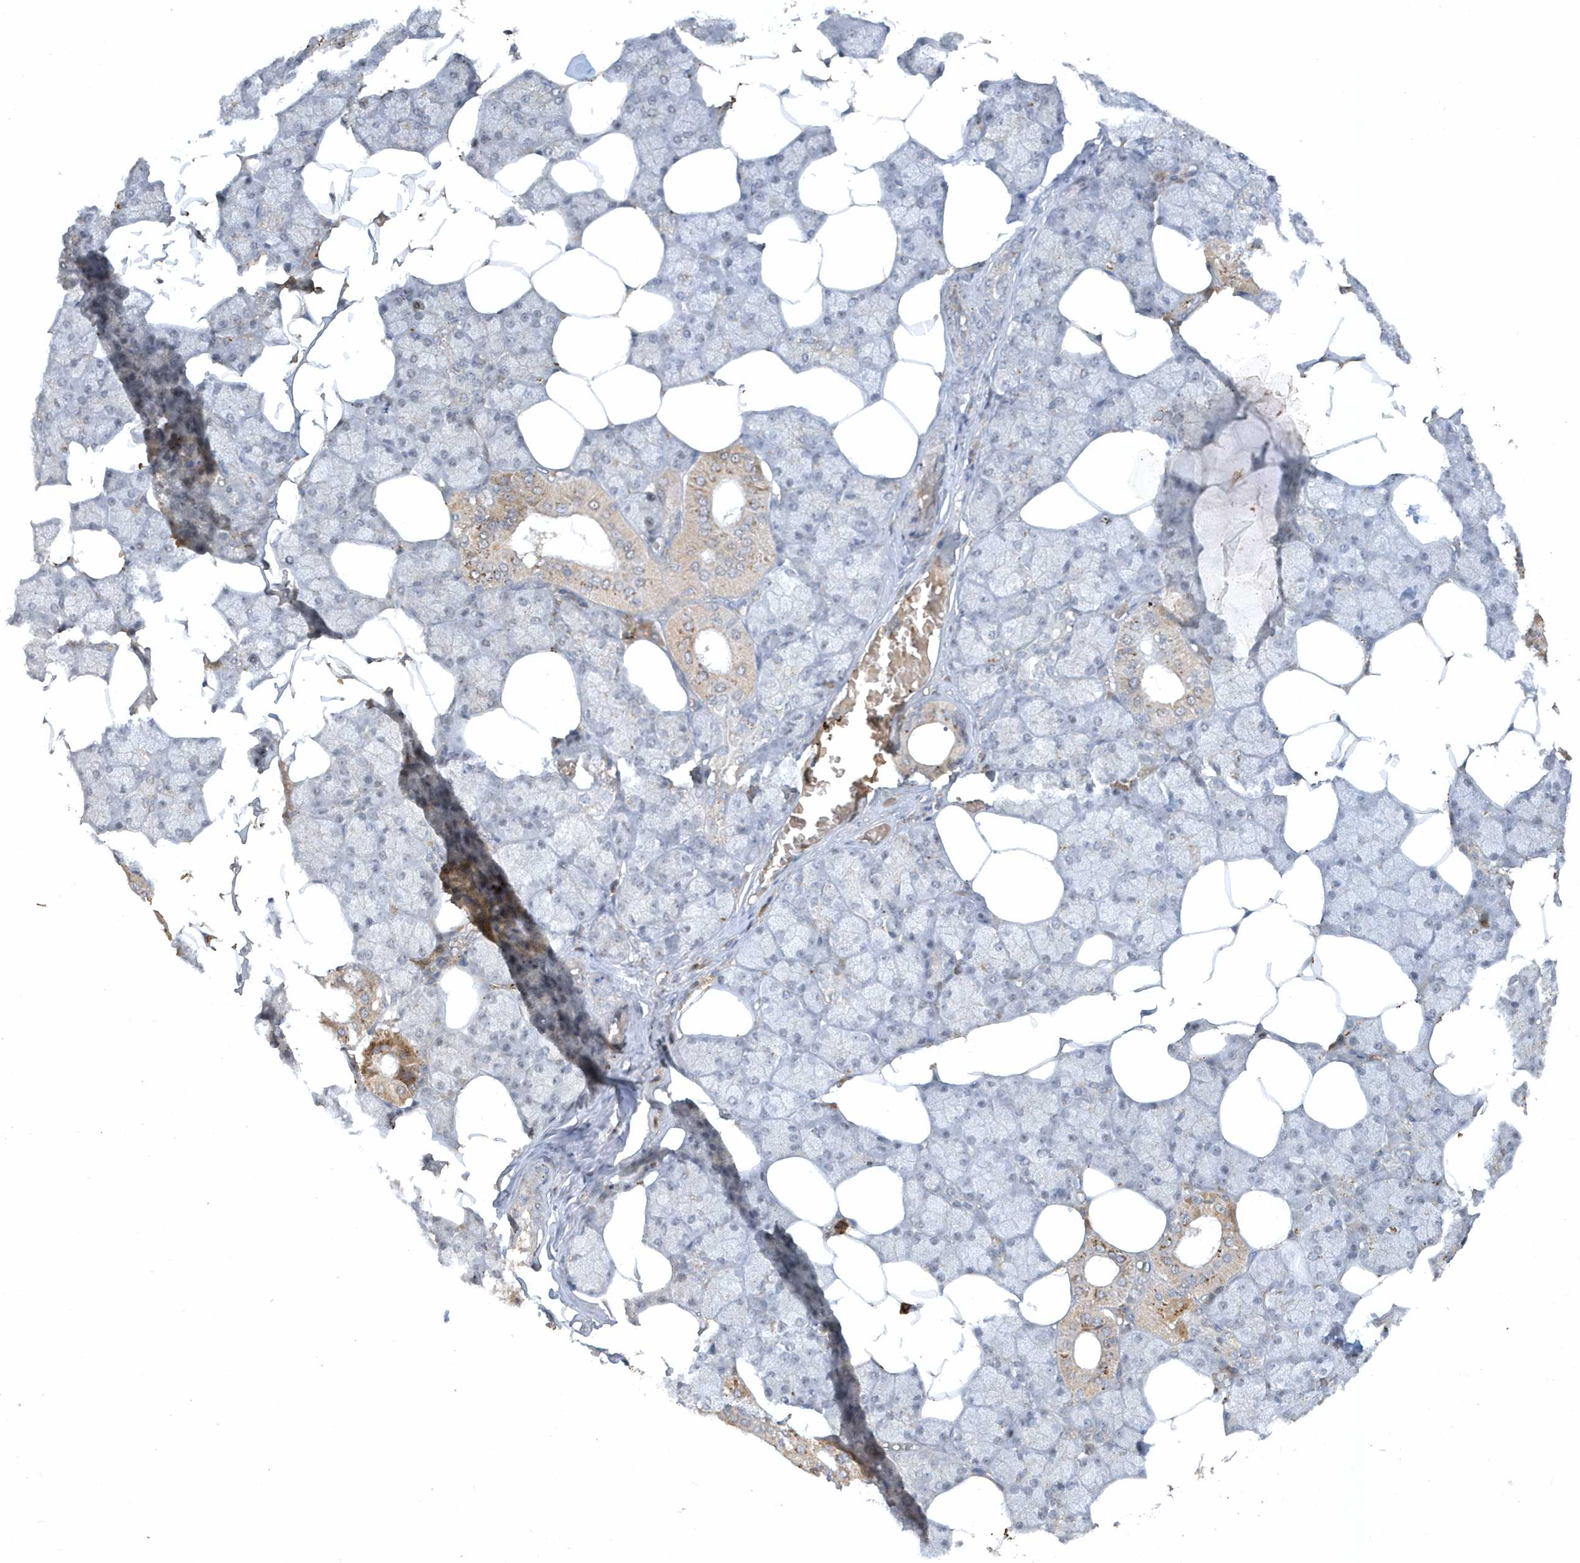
{"staining": {"intensity": "moderate", "quantity": "<25%", "location": "cytoplasmic/membranous"}, "tissue": "salivary gland", "cell_type": "Glandular cells", "image_type": "normal", "snomed": [{"axis": "morphology", "description": "Normal tissue, NOS"}, {"axis": "topography", "description": "Salivary gland"}], "caption": "DAB immunohistochemical staining of normal human salivary gland shows moderate cytoplasmic/membranous protein positivity in approximately <25% of glandular cells.", "gene": "THG1L", "patient": {"sex": "male", "age": 62}}